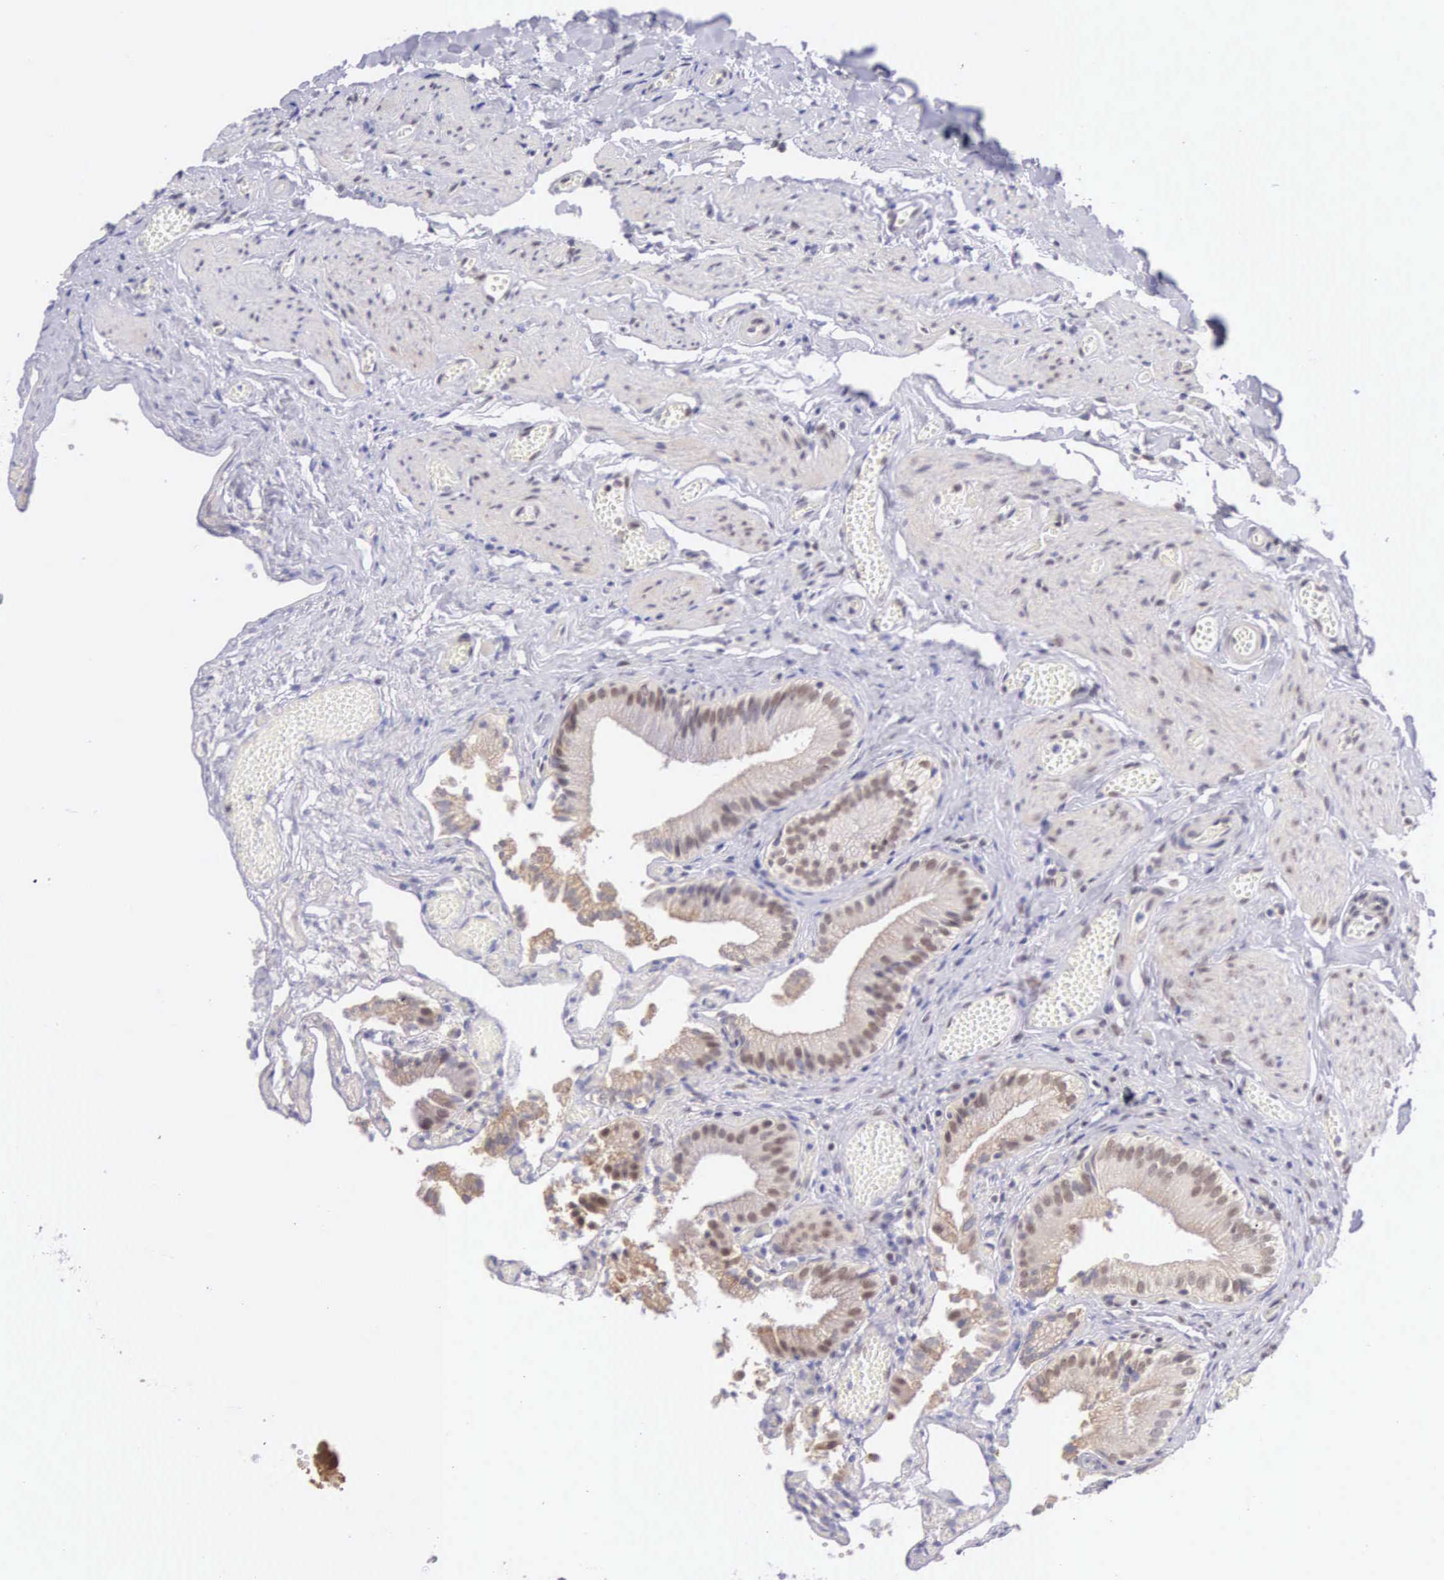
{"staining": {"intensity": "moderate", "quantity": ">75%", "location": "nuclear"}, "tissue": "gallbladder", "cell_type": "Glandular cells", "image_type": "normal", "snomed": [{"axis": "morphology", "description": "Normal tissue, NOS"}, {"axis": "topography", "description": "Gallbladder"}], "caption": "A high-resolution micrograph shows immunohistochemistry staining of unremarkable gallbladder, which reveals moderate nuclear staining in about >75% of glandular cells. (DAB (3,3'-diaminobenzidine) = brown stain, brightfield microscopy at high magnification).", "gene": "CCDC117", "patient": {"sex": "female", "age": 44}}